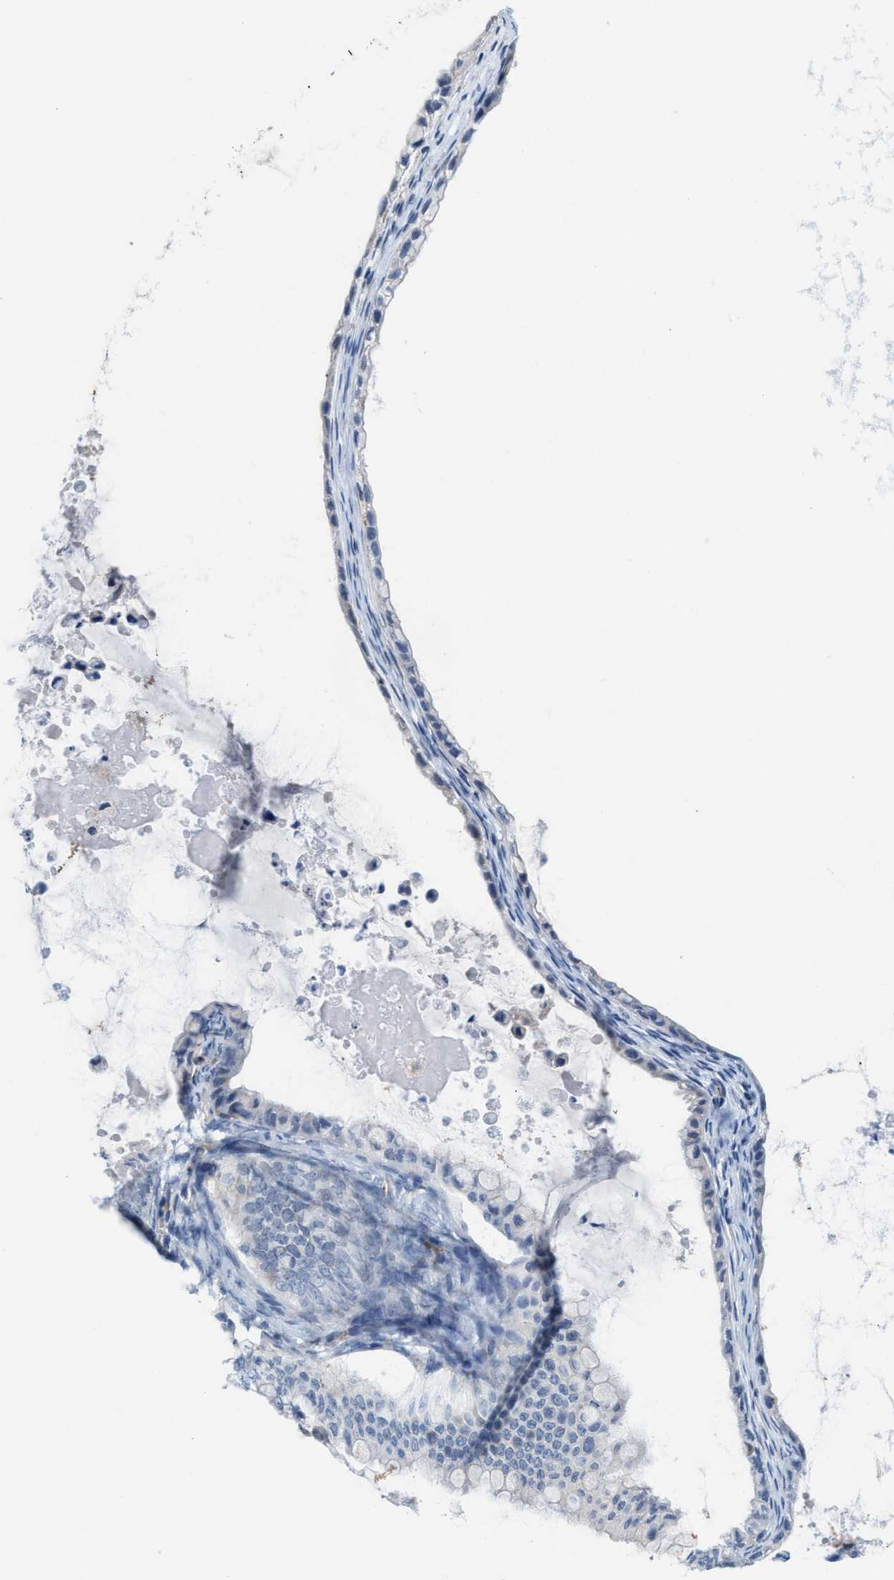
{"staining": {"intensity": "negative", "quantity": "none", "location": "none"}, "tissue": "ovarian cancer", "cell_type": "Tumor cells", "image_type": "cancer", "snomed": [{"axis": "morphology", "description": "Cystadenocarcinoma, mucinous, NOS"}, {"axis": "topography", "description": "Ovary"}], "caption": "Human ovarian cancer (mucinous cystadenocarcinoma) stained for a protein using IHC reveals no staining in tumor cells.", "gene": "KIFC3", "patient": {"sex": "female", "age": 80}}